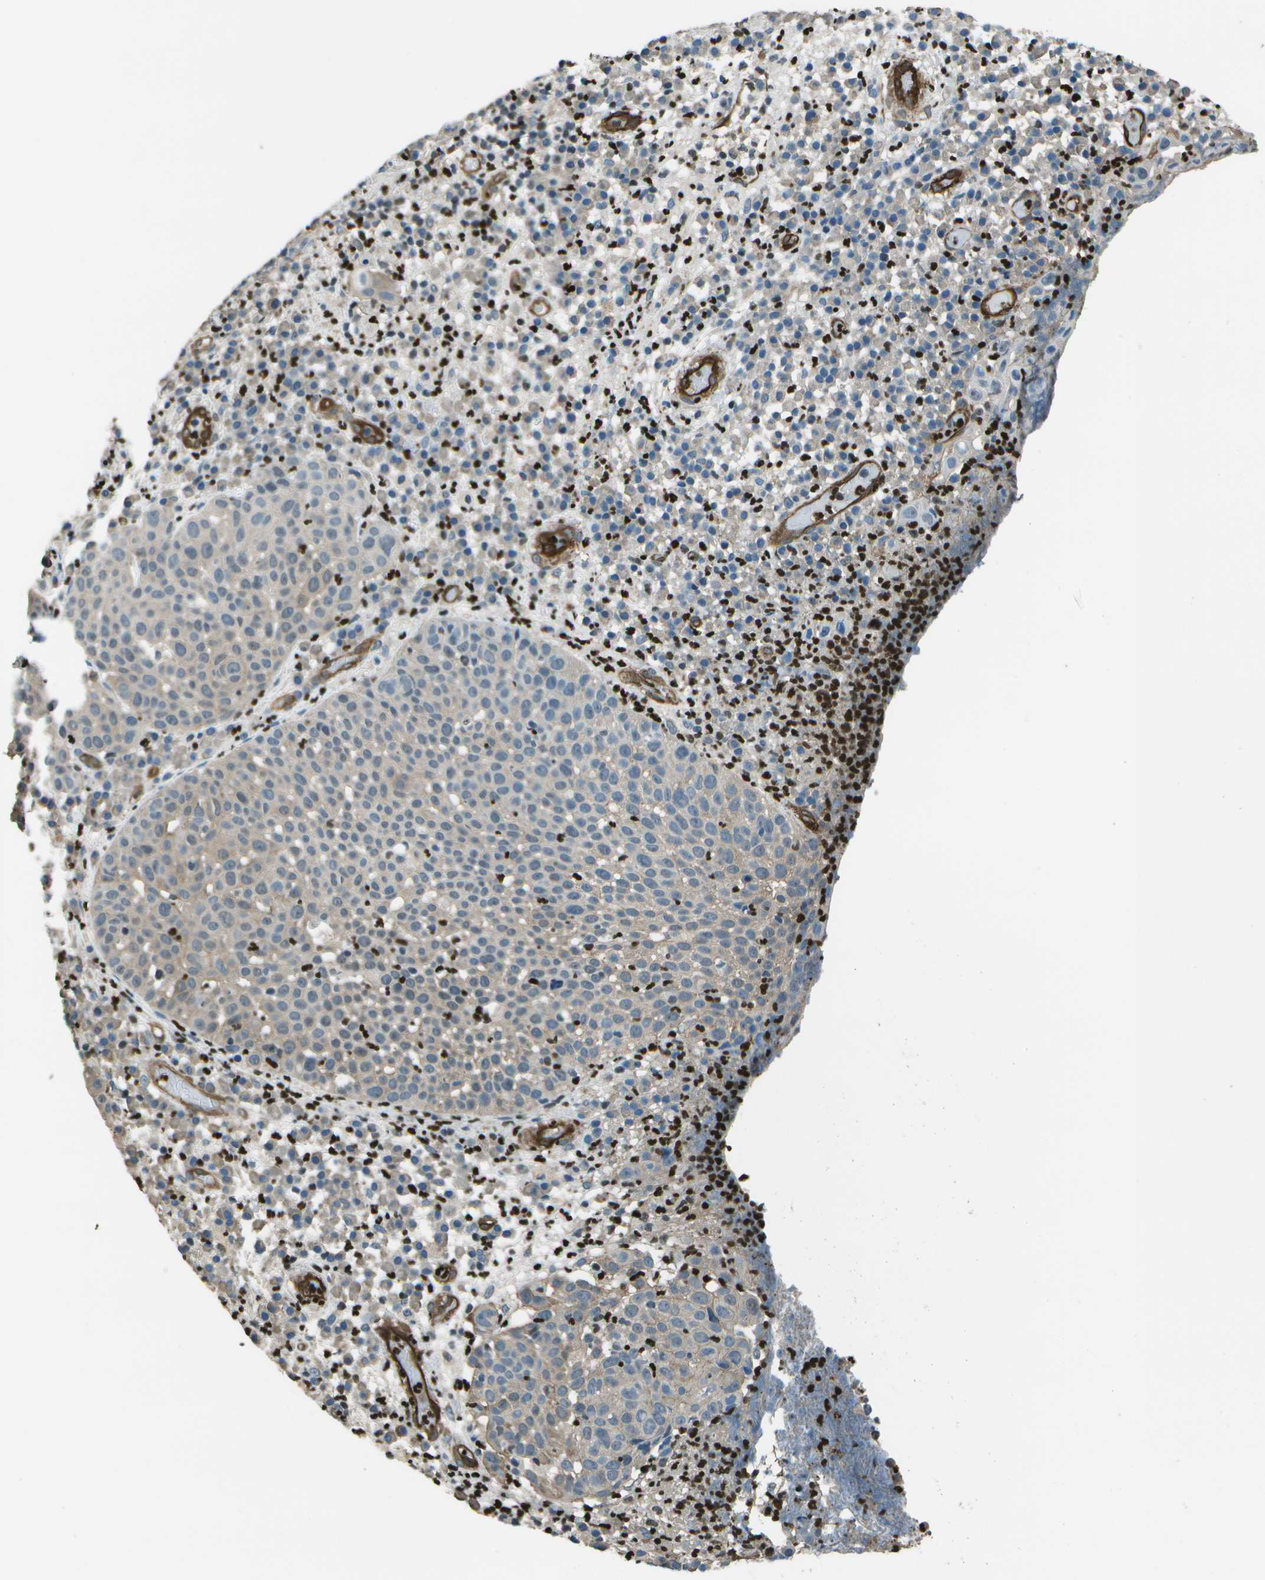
{"staining": {"intensity": "weak", "quantity": "<25%", "location": "cytoplasmic/membranous"}, "tissue": "skin cancer", "cell_type": "Tumor cells", "image_type": "cancer", "snomed": [{"axis": "morphology", "description": "Squamous cell carcinoma in situ, NOS"}, {"axis": "morphology", "description": "Squamous cell carcinoma, NOS"}, {"axis": "topography", "description": "Skin"}], "caption": "Tumor cells are negative for brown protein staining in skin squamous cell carcinoma in situ.", "gene": "PDLIM1", "patient": {"sex": "male", "age": 93}}